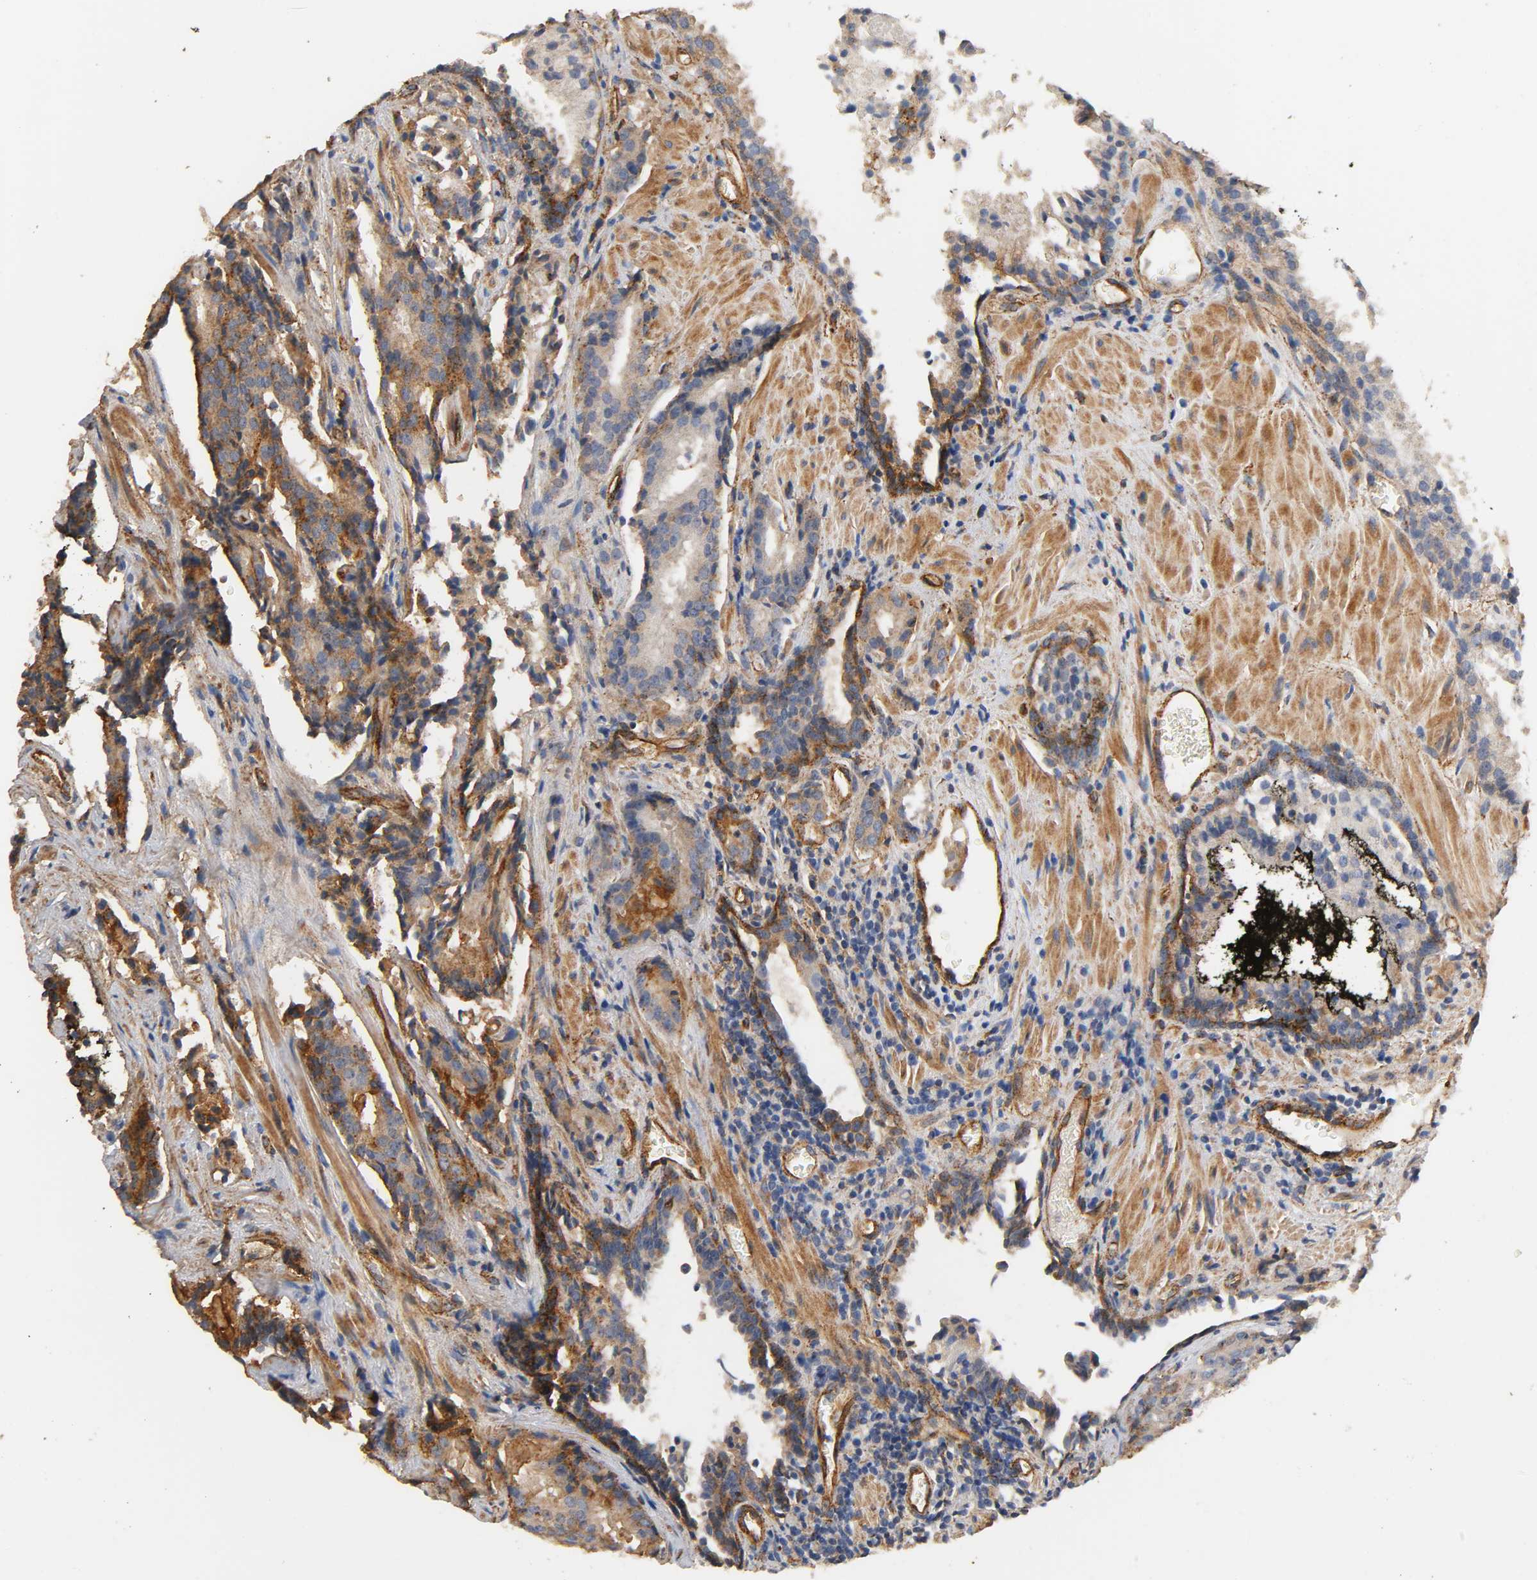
{"staining": {"intensity": "moderate", "quantity": "25%-75%", "location": "cytoplasmic/membranous"}, "tissue": "prostate cancer", "cell_type": "Tumor cells", "image_type": "cancer", "snomed": [{"axis": "morphology", "description": "Adenocarcinoma, High grade"}, {"axis": "topography", "description": "Prostate"}], "caption": "Protein expression analysis of prostate cancer (adenocarcinoma (high-grade)) displays moderate cytoplasmic/membranous positivity in about 25%-75% of tumor cells. The protein is stained brown, and the nuclei are stained in blue (DAB (3,3'-diaminobenzidine) IHC with brightfield microscopy, high magnification).", "gene": "IFITM3", "patient": {"sex": "male", "age": 58}}